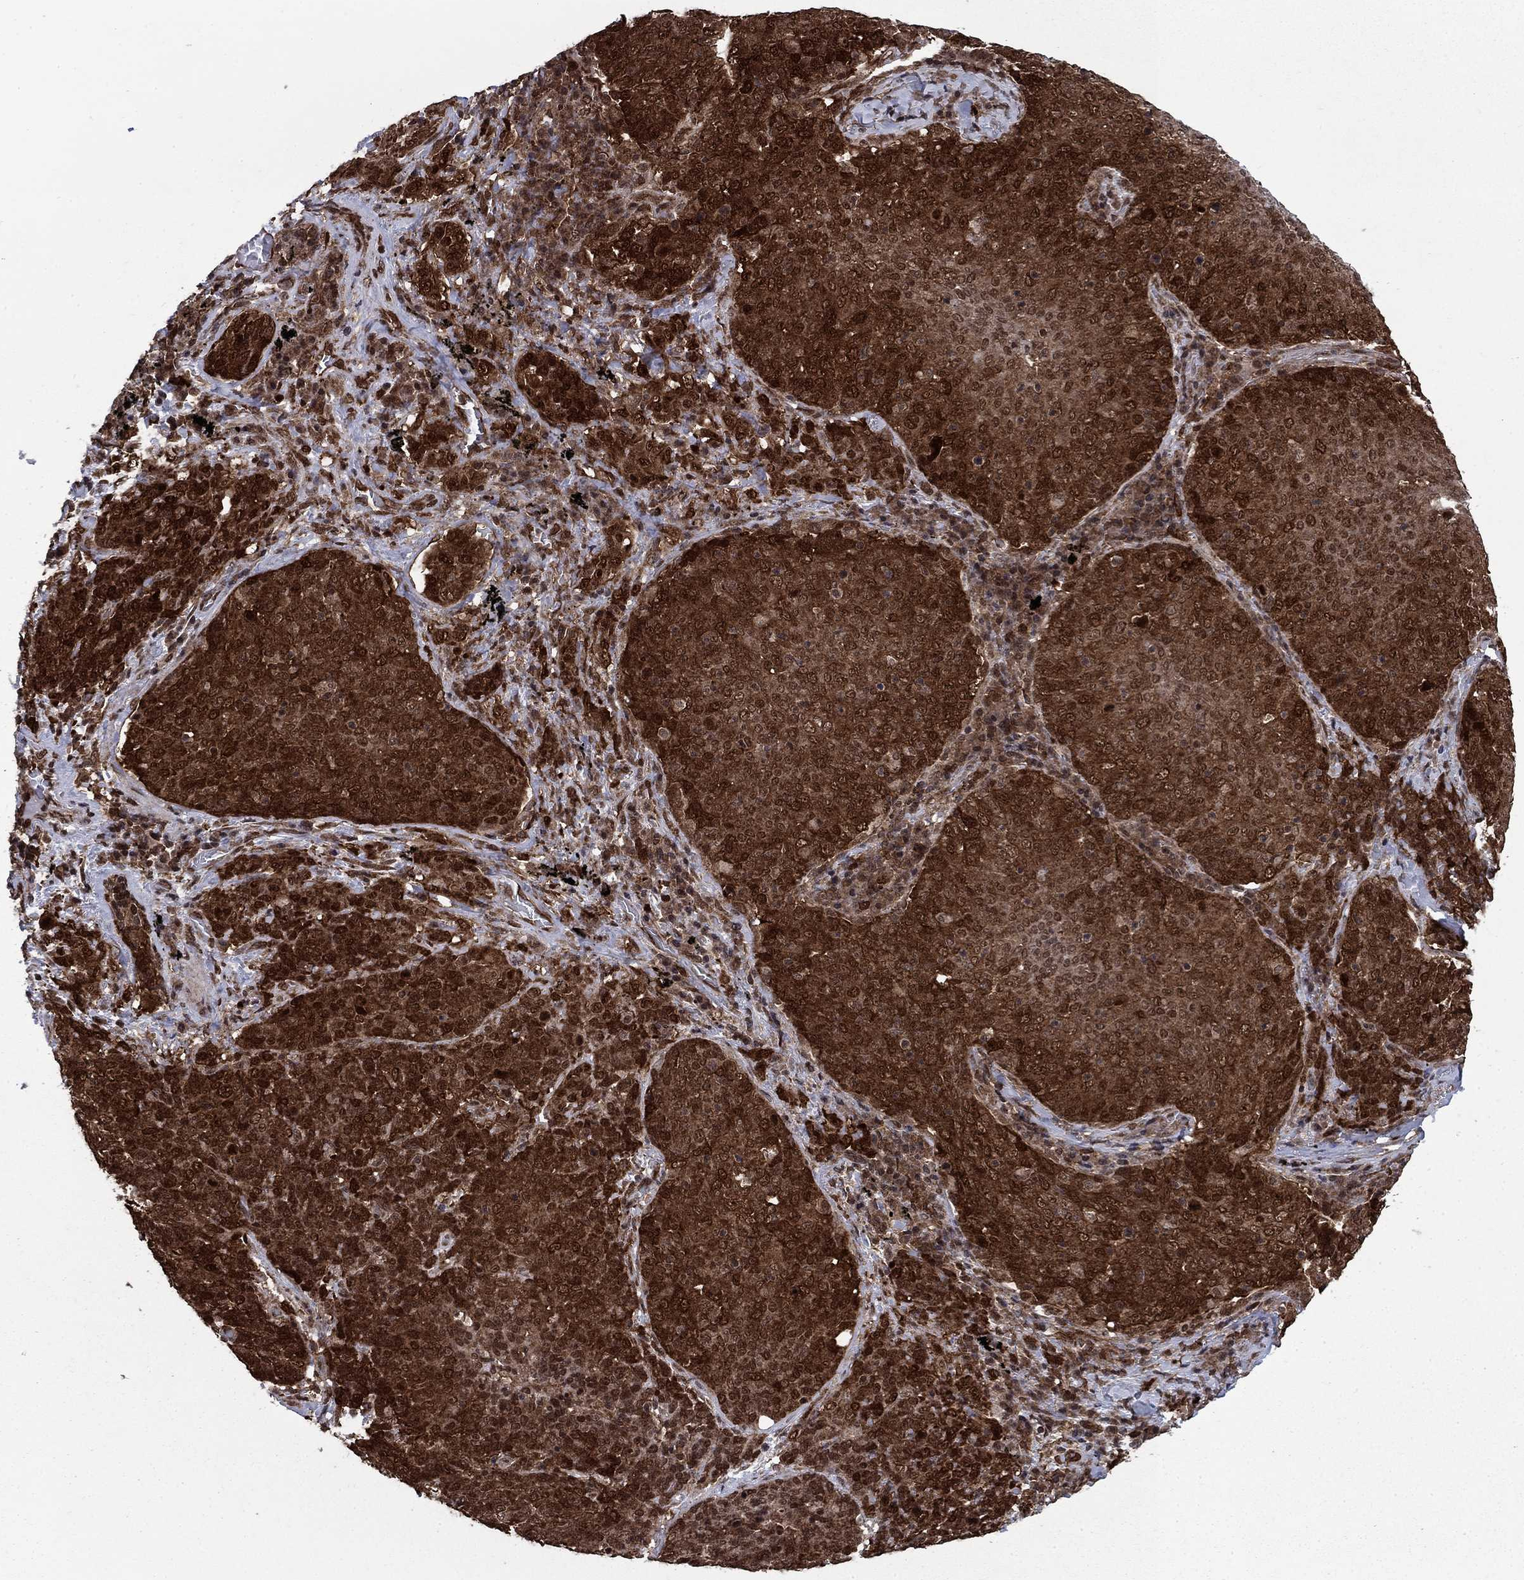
{"staining": {"intensity": "strong", "quantity": ">75%", "location": "cytoplasmic/membranous"}, "tissue": "lung cancer", "cell_type": "Tumor cells", "image_type": "cancer", "snomed": [{"axis": "morphology", "description": "Squamous cell carcinoma, NOS"}, {"axis": "topography", "description": "Lung"}], "caption": "The histopathology image shows a brown stain indicating the presence of a protein in the cytoplasmic/membranous of tumor cells in lung squamous cell carcinoma. The protein of interest is stained brown, and the nuclei are stained in blue (DAB IHC with brightfield microscopy, high magnification).", "gene": "DNAJA1", "patient": {"sex": "male", "age": 82}}